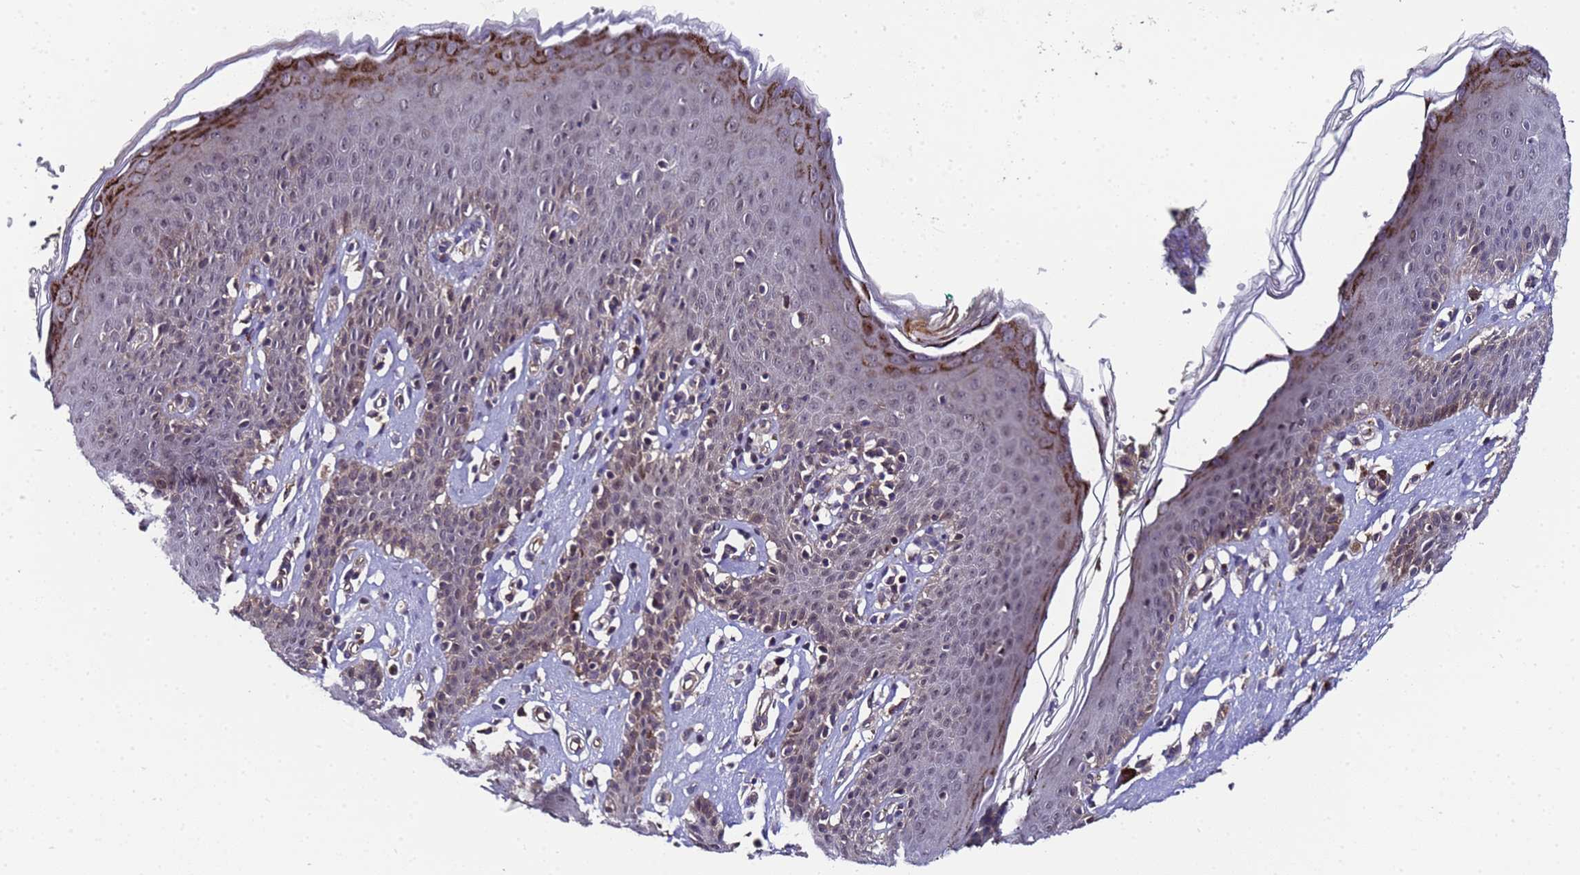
{"staining": {"intensity": "strong", "quantity": "<25%", "location": "cytoplasmic/membranous"}, "tissue": "skin", "cell_type": "Epidermal cells", "image_type": "normal", "snomed": [{"axis": "morphology", "description": "Normal tissue, NOS"}, {"axis": "topography", "description": "Vulva"}], "caption": "Protein expression analysis of normal skin demonstrates strong cytoplasmic/membranous expression in about <25% of epidermal cells. The staining was performed using DAB (3,3'-diaminobenzidine), with brown indicating positive protein expression. Nuclei are stained blue with hematoxylin.", "gene": "GSTCD", "patient": {"sex": "female", "age": 66}}